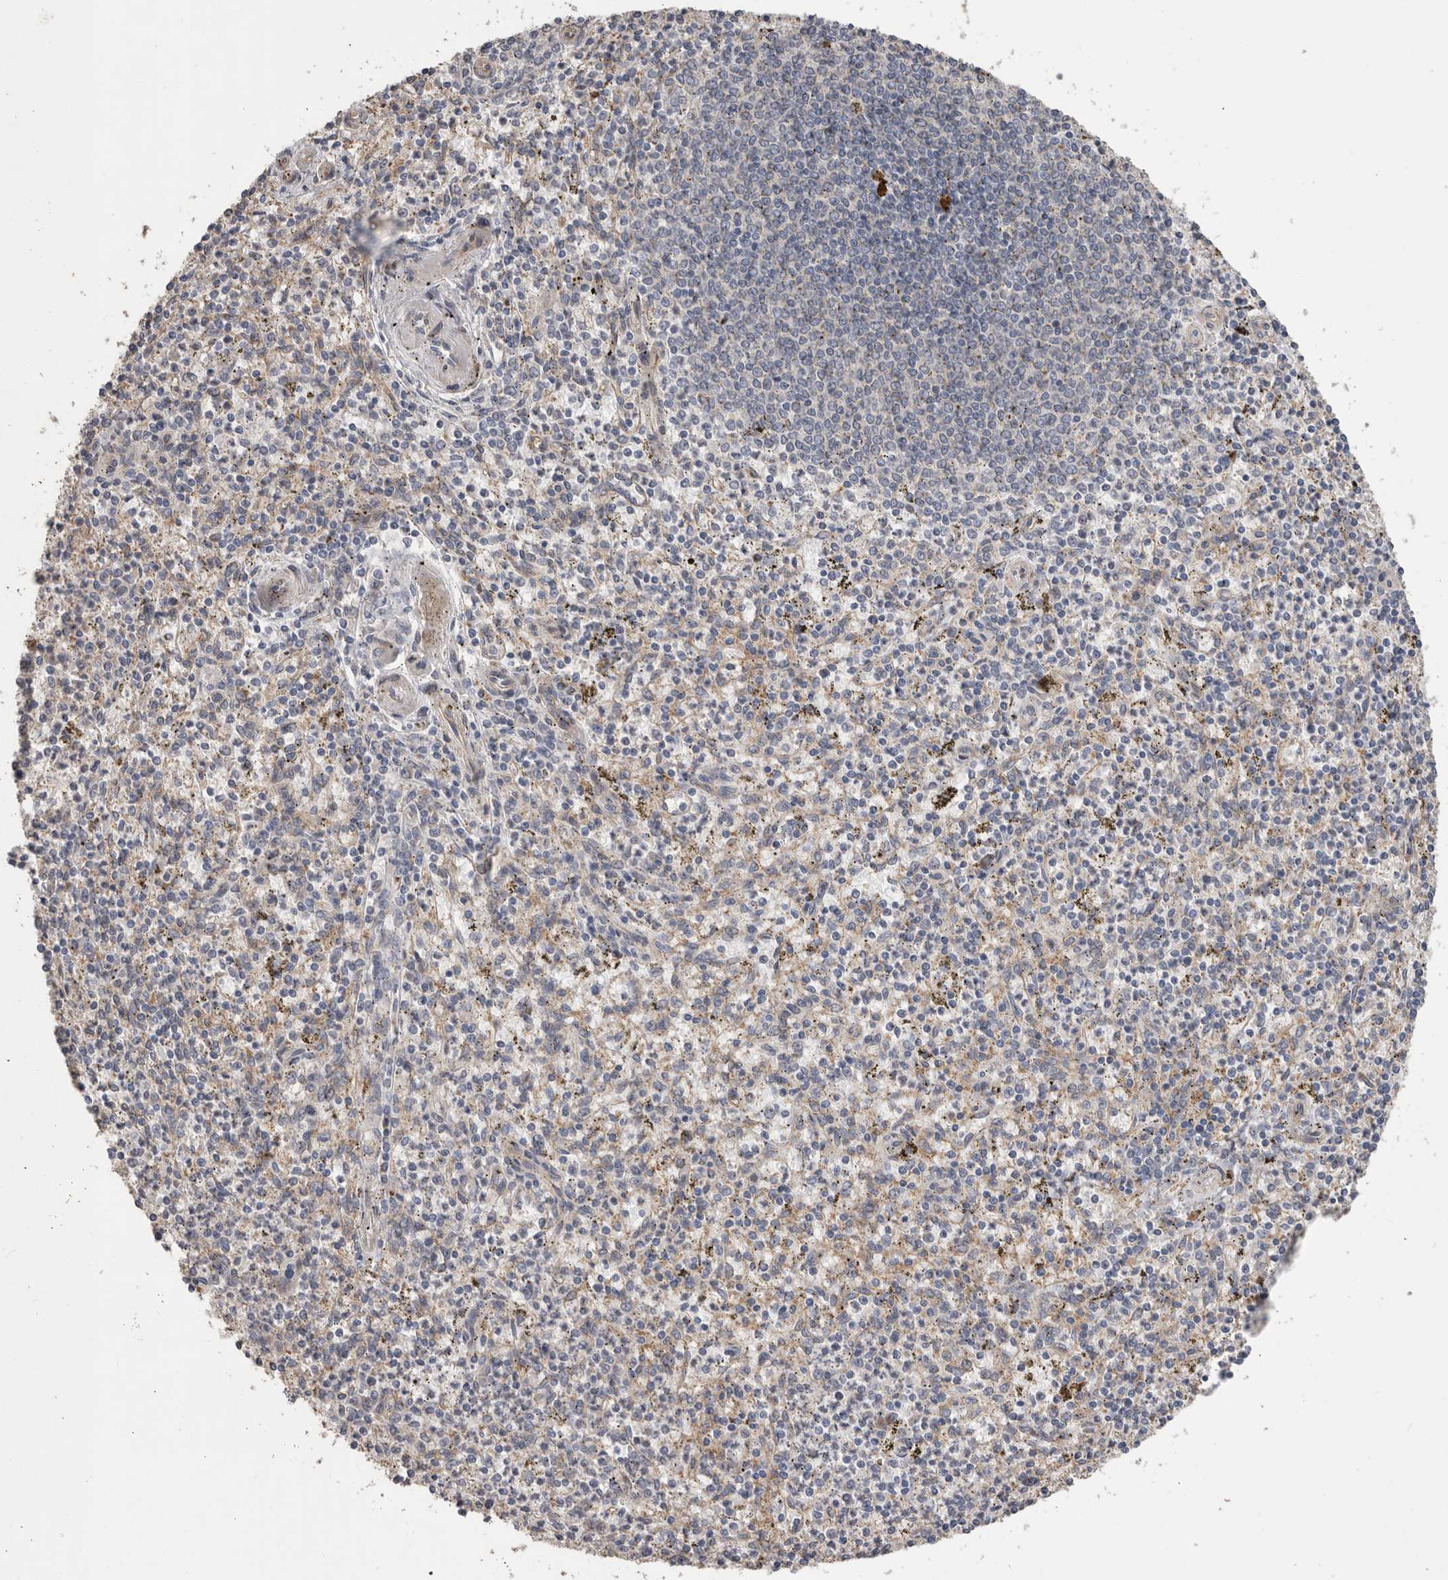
{"staining": {"intensity": "moderate", "quantity": "<25%", "location": "cytoplasmic/membranous"}, "tissue": "spleen", "cell_type": "Cells in red pulp", "image_type": "normal", "snomed": [{"axis": "morphology", "description": "Normal tissue, NOS"}, {"axis": "topography", "description": "Spleen"}], "caption": "A low amount of moderate cytoplasmic/membranous positivity is identified in approximately <25% of cells in red pulp in unremarkable spleen. (Stains: DAB in brown, nuclei in blue, Microscopy: brightfield microscopy at high magnification).", "gene": "PODXL2", "patient": {"sex": "male", "age": 72}}